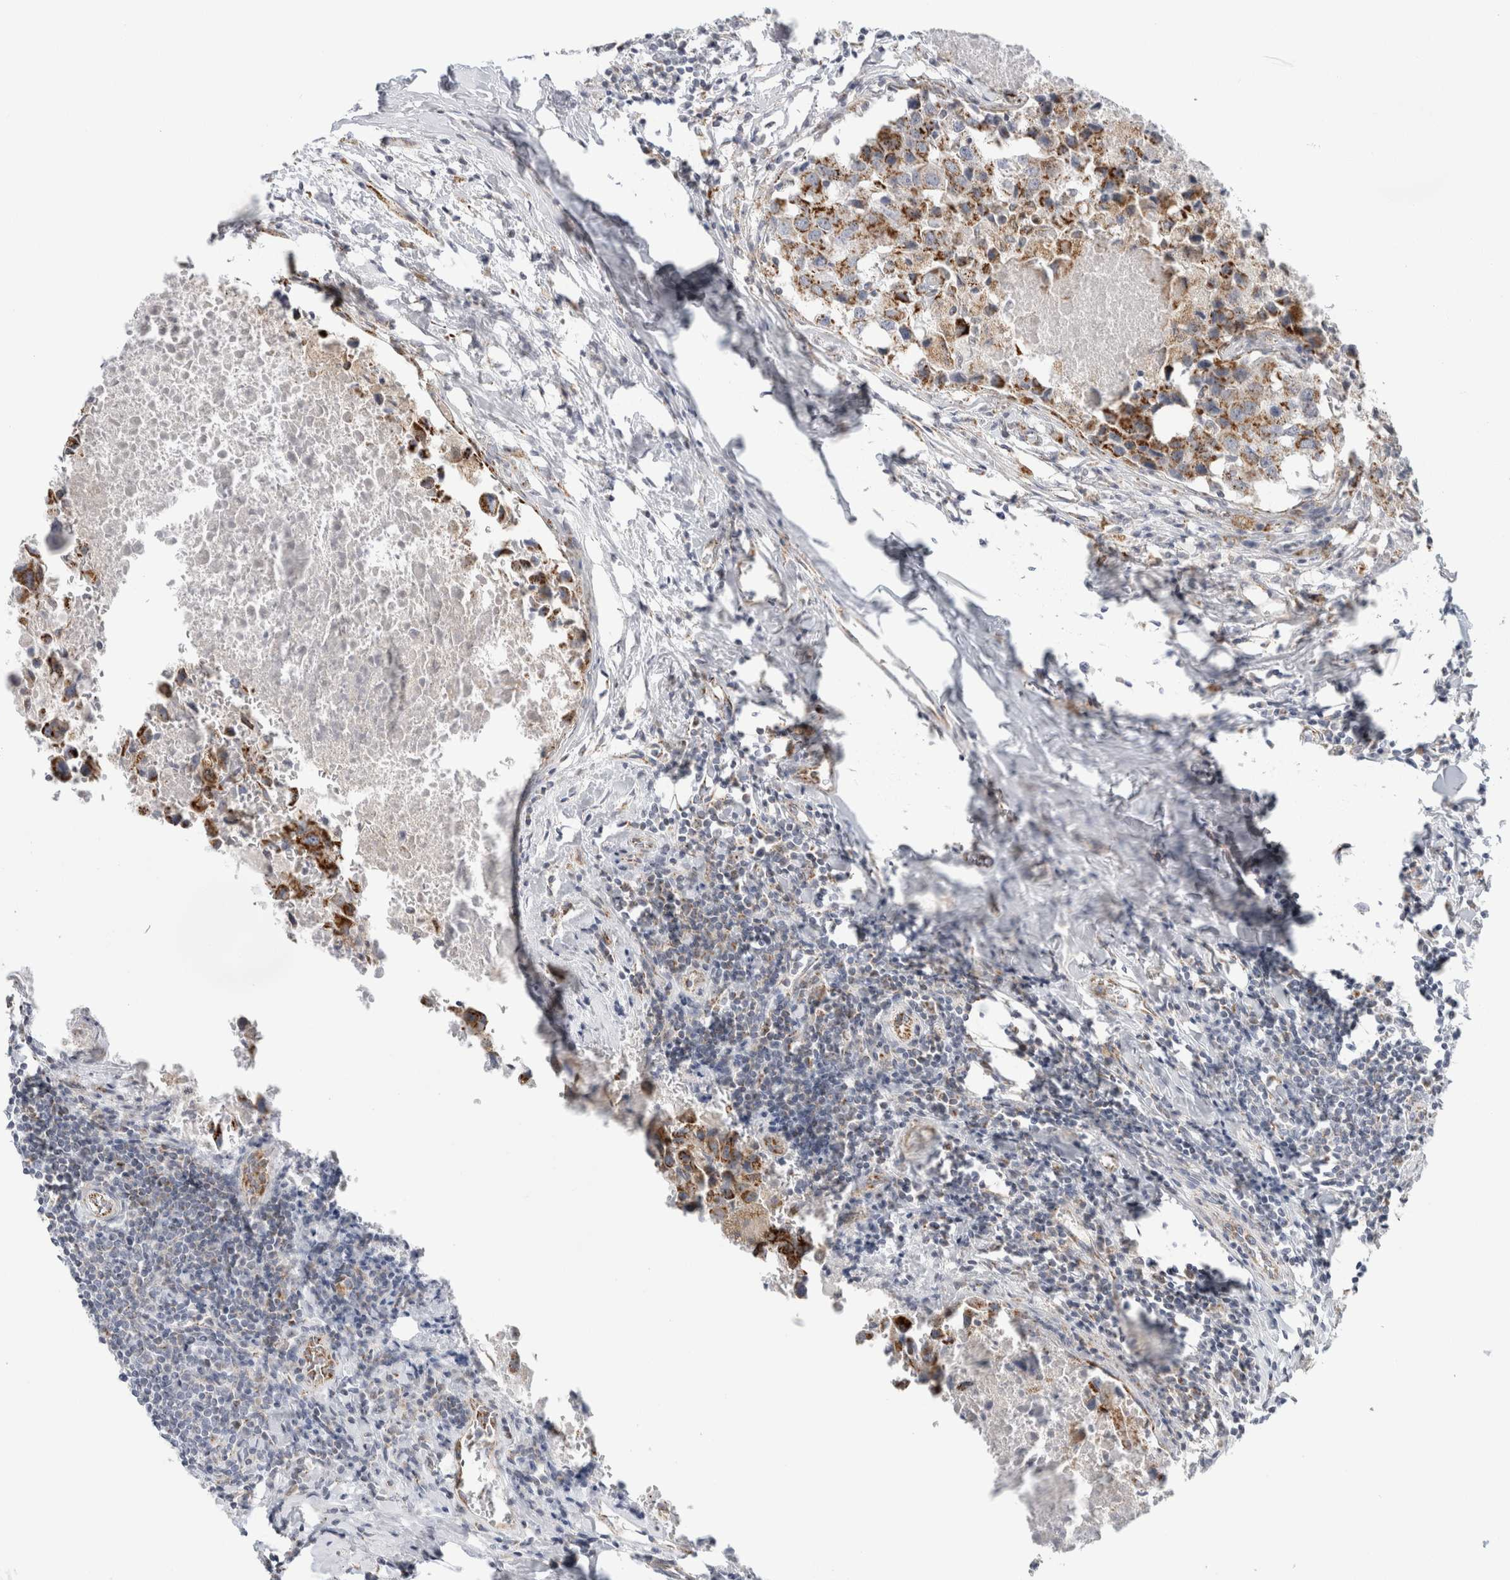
{"staining": {"intensity": "moderate", "quantity": ">75%", "location": "cytoplasmic/membranous"}, "tissue": "breast cancer", "cell_type": "Tumor cells", "image_type": "cancer", "snomed": [{"axis": "morphology", "description": "Duct carcinoma"}, {"axis": "topography", "description": "Breast"}], "caption": "Immunohistochemistry image of neoplastic tissue: human breast intraductal carcinoma stained using immunohistochemistry (IHC) shows medium levels of moderate protein expression localized specifically in the cytoplasmic/membranous of tumor cells, appearing as a cytoplasmic/membranous brown color.", "gene": "FAHD1", "patient": {"sex": "female", "age": 27}}